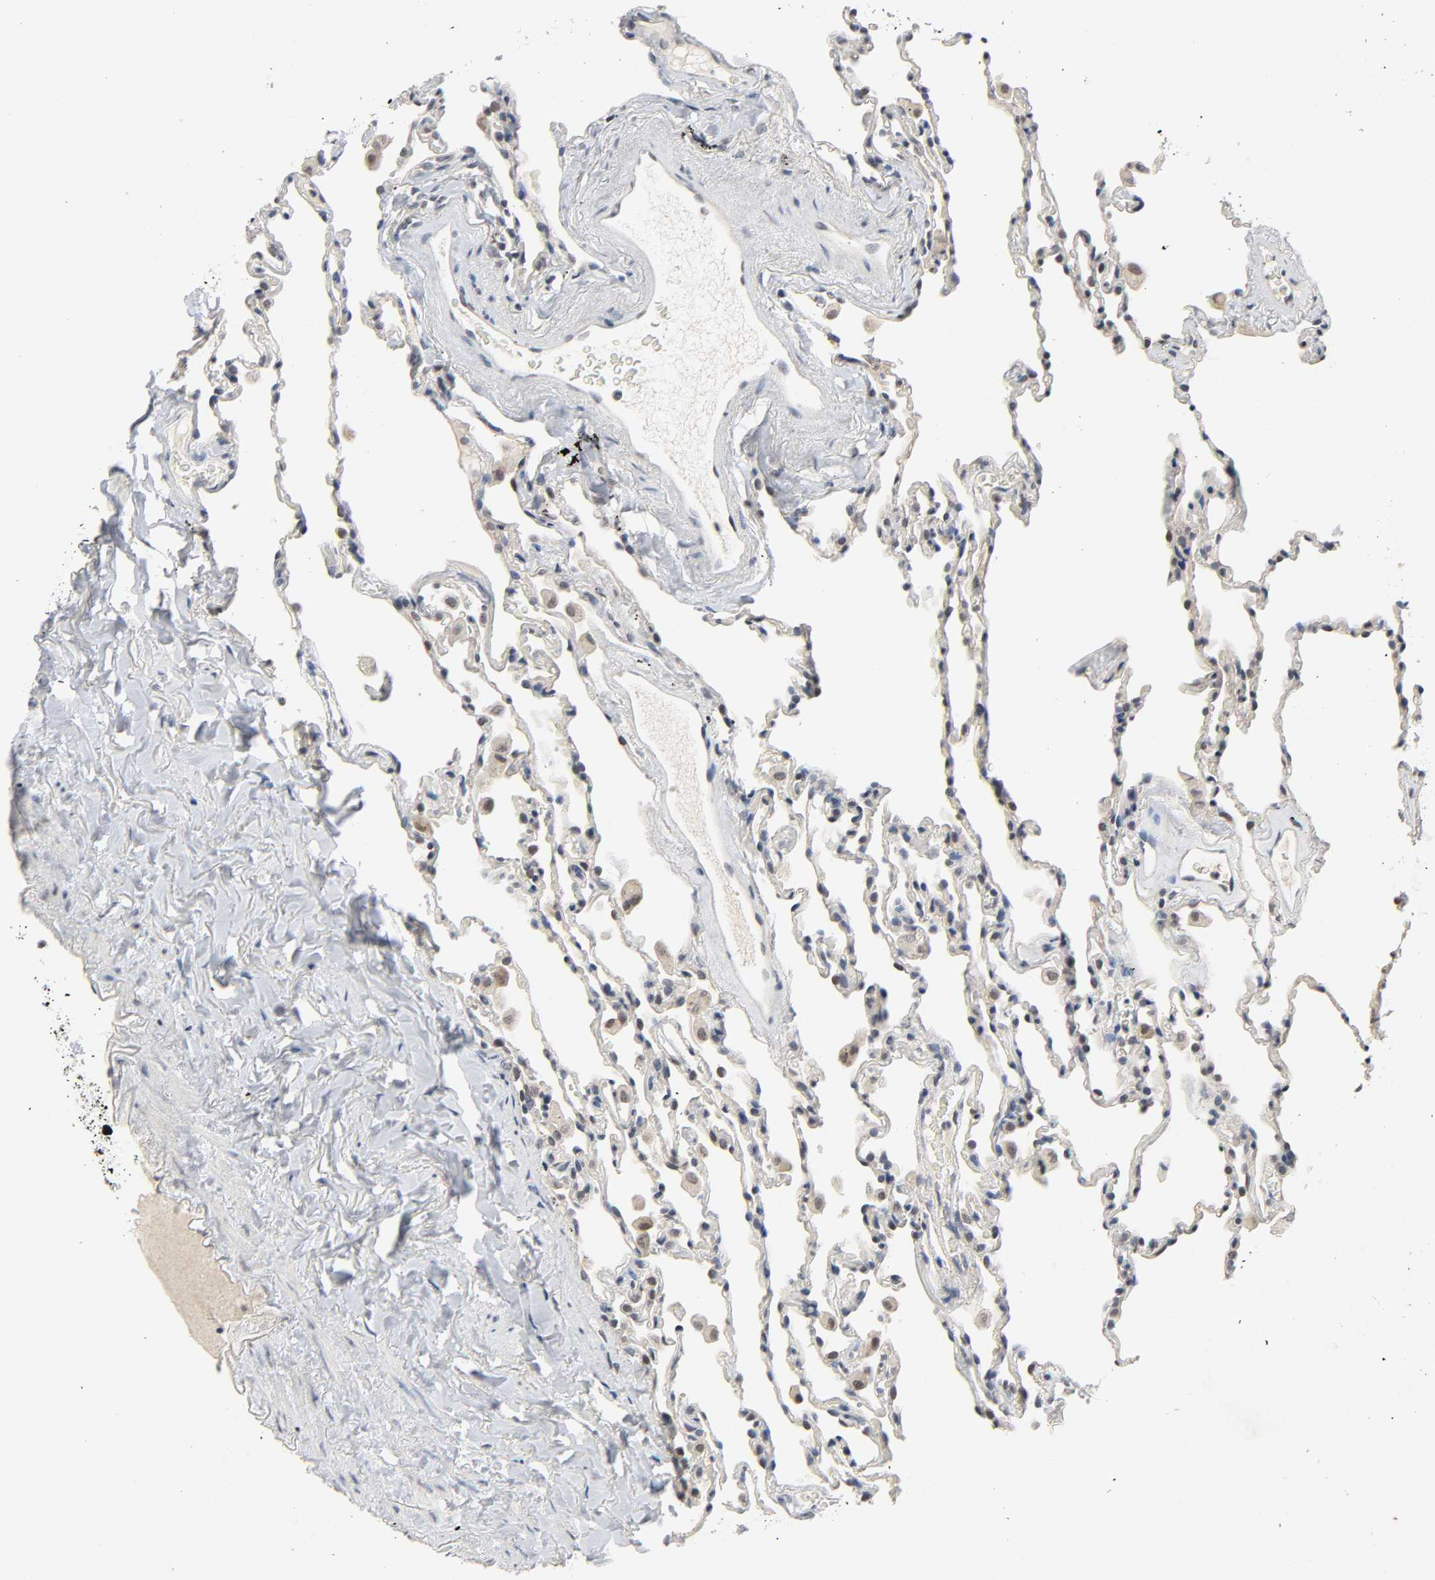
{"staining": {"intensity": "moderate", "quantity": "25%-75%", "location": "cytoplasmic/membranous,nuclear"}, "tissue": "lung", "cell_type": "Alveolar cells", "image_type": "normal", "snomed": [{"axis": "morphology", "description": "Normal tissue, NOS"}, {"axis": "morphology", "description": "Soft tissue tumor metastatic"}, {"axis": "topography", "description": "Lung"}], "caption": "Immunohistochemical staining of benign human lung shows 25%-75% levels of moderate cytoplasmic/membranous,nuclear protein expression in approximately 25%-75% of alveolar cells. (DAB (3,3'-diaminobenzidine) = brown stain, brightfield microscopy at high magnification).", "gene": "MAPKAPK5", "patient": {"sex": "male", "age": 59}}